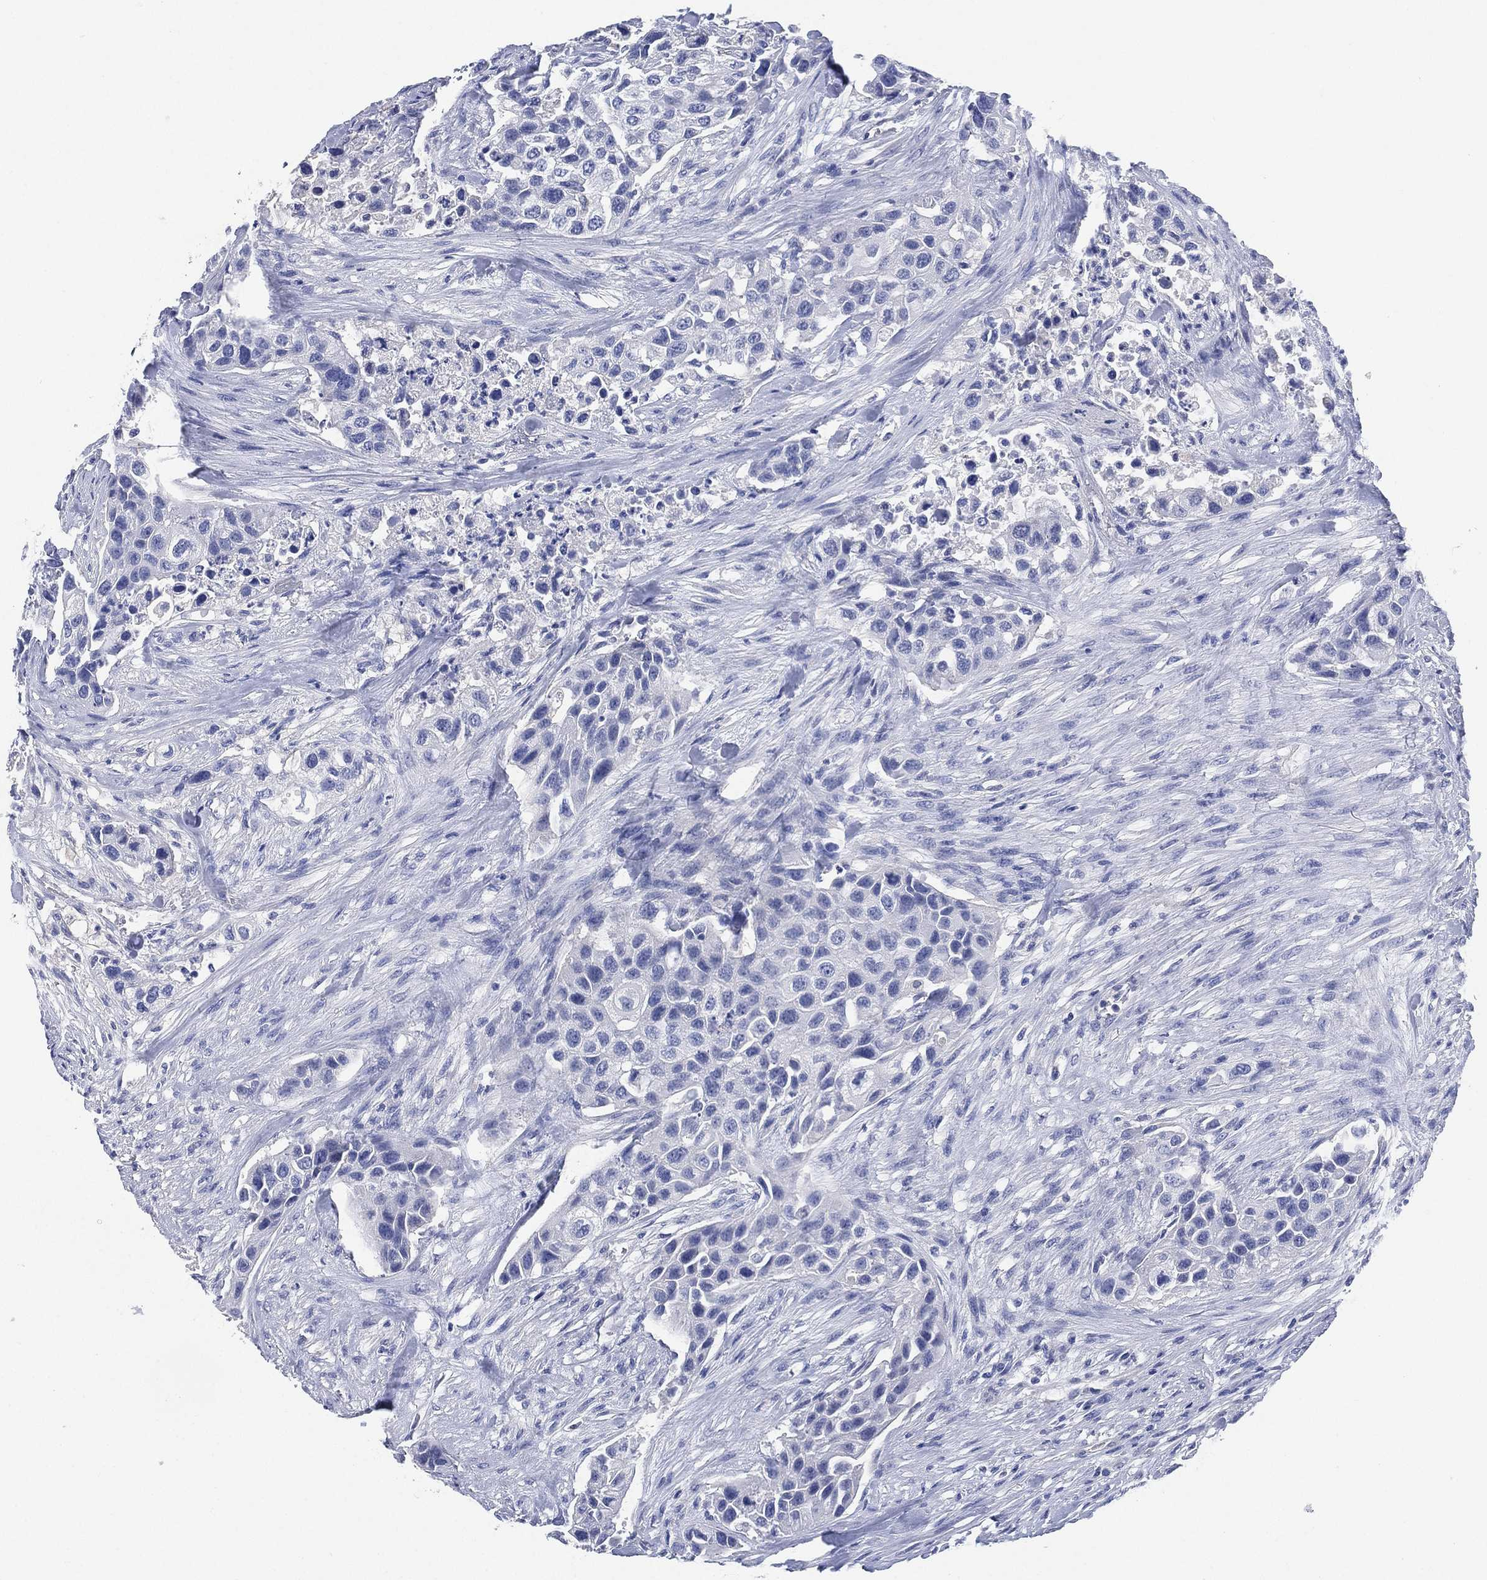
{"staining": {"intensity": "negative", "quantity": "none", "location": "none"}, "tissue": "urothelial cancer", "cell_type": "Tumor cells", "image_type": "cancer", "snomed": [{"axis": "morphology", "description": "Urothelial carcinoma, High grade"}, {"axis": "topography", "description": "Urinary bladder"}], "caption": "High power microscopy photomicrograph of an immunohistochemistry (IHC) photomicrograph of urothelial cancer, revealing no significant positivity in tumor cells.", "gene": "CCDC70", "patient": {"sex": "female", "age": 73}}